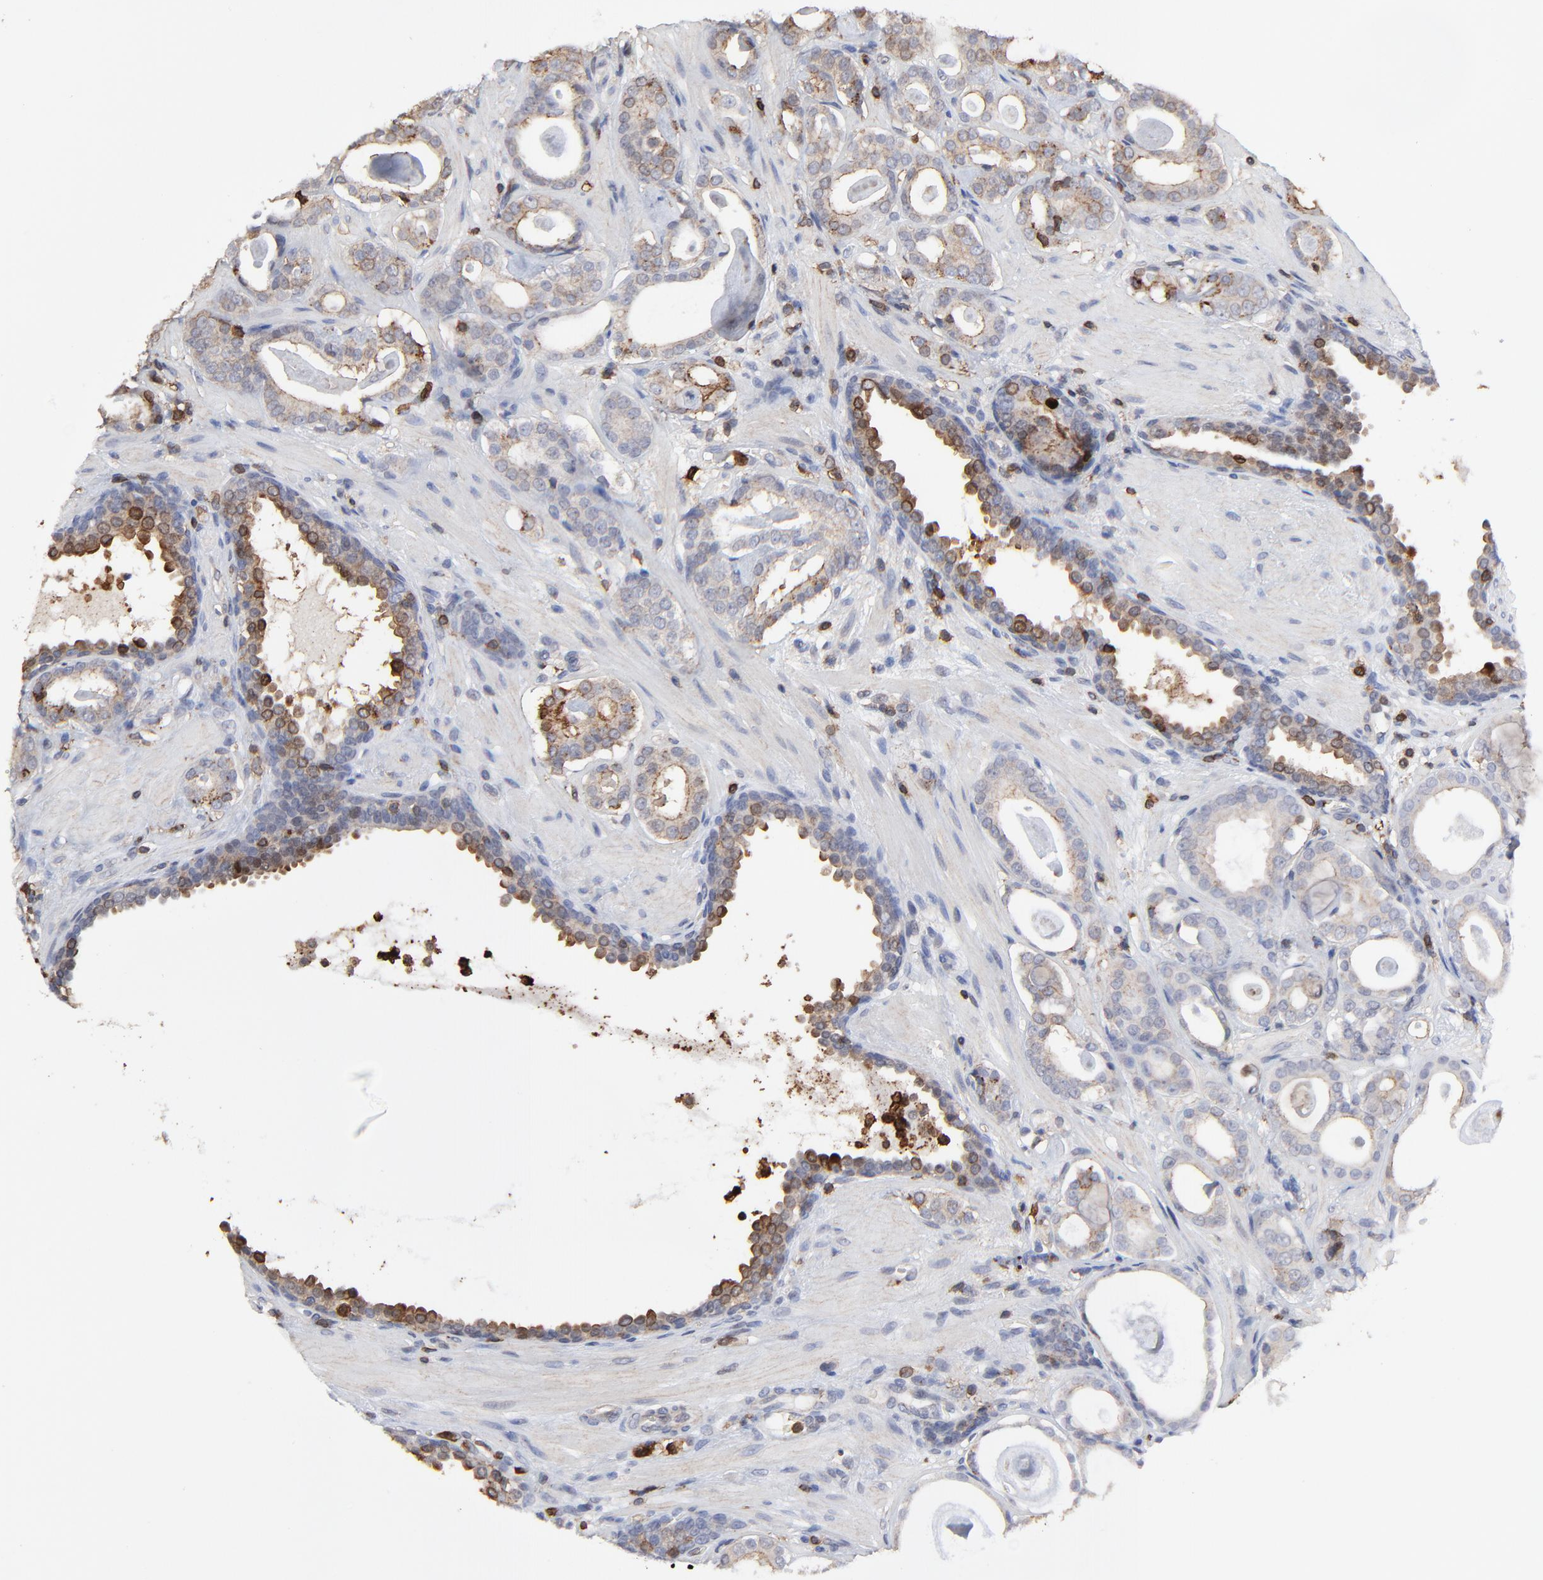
{"staining": {"intensity": "weak", "quantity": ">75%", "location": "cytoplasmic/membranous"}, "tissue": "prostate cancer", "cell_type": "Tumor cells", "image_type": "cancer", "snomed": [{"axis": "morphology", "description": "Adenocarcinoma, Low grade"}, {"axis": "topography", "description": "Prostate"}], "caption": "Human prostate cancer stained with a brown dye shows weak cytoplasmic/membranous positive expression in approximately >75% of tumor cells.", "gene": "SLC6A14", "patient": {"sex": "male", "age": 57}}